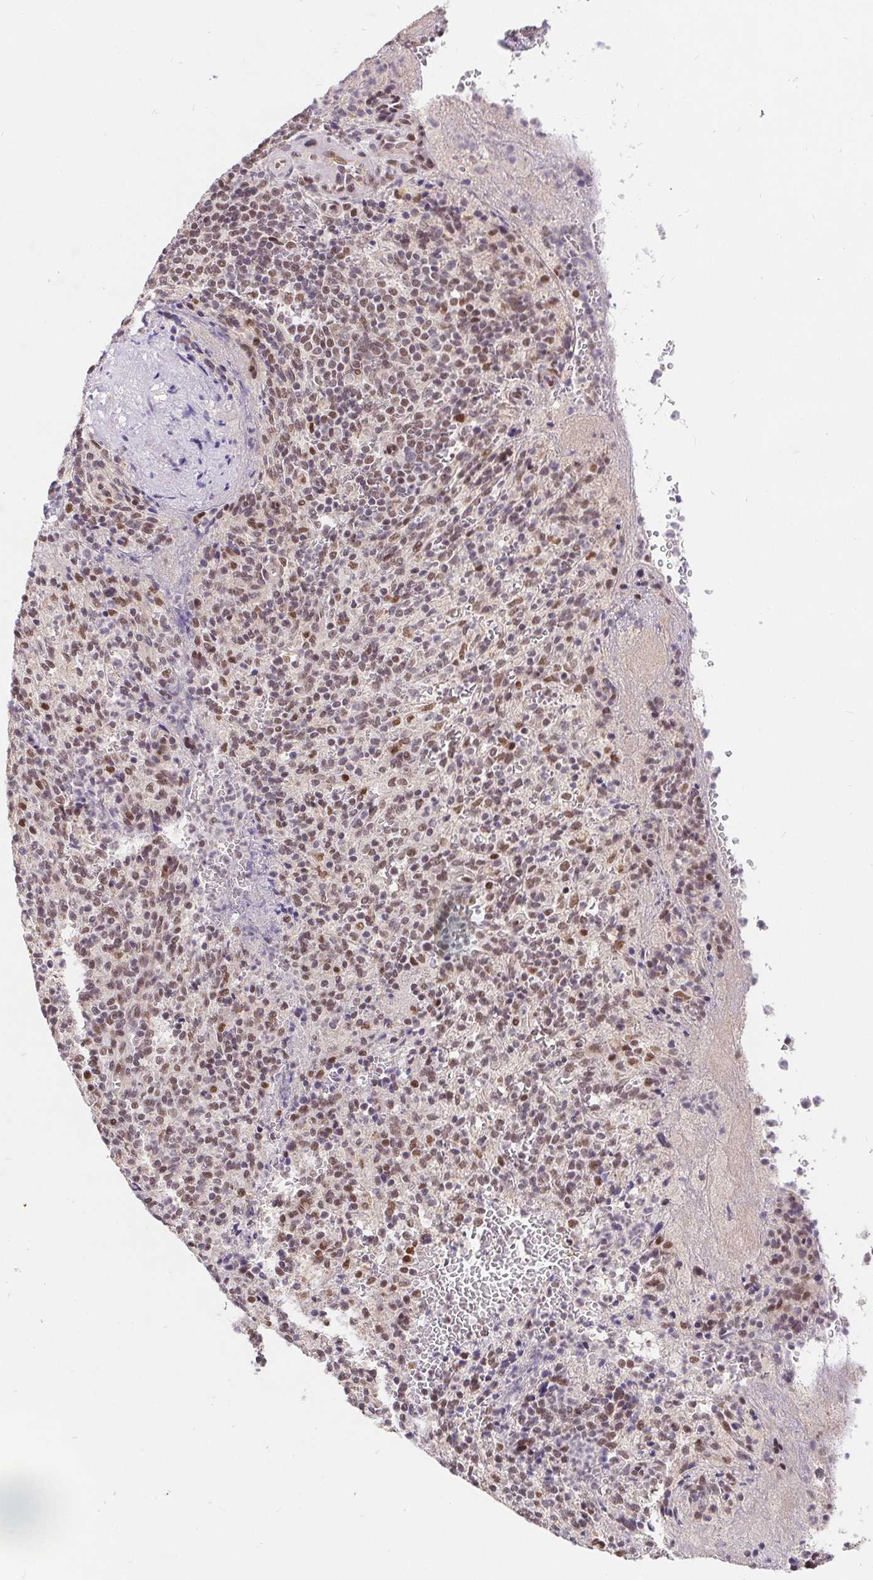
{"staining": {"intensity": "moderate", "quantity": "25%-75%", "location": "nuclear"}, "tissue": "spleen", "cell_type": "Cells in red pulp", "image_type": "normal", "snomed": [{"axis": "morphology", "description": "Normal tissue, NOS"}, {"axis": "topography", "description": "Spleen"}], "caption": "Cells in red pulp demonstrate moderate nuclear expression in about 25%-75% of cells in normal spleen. The protein is shown in brown color, while the nuclei are stained blue.", "gene": "POU2F1", "patient": {"sex": "female", "age": 74}}